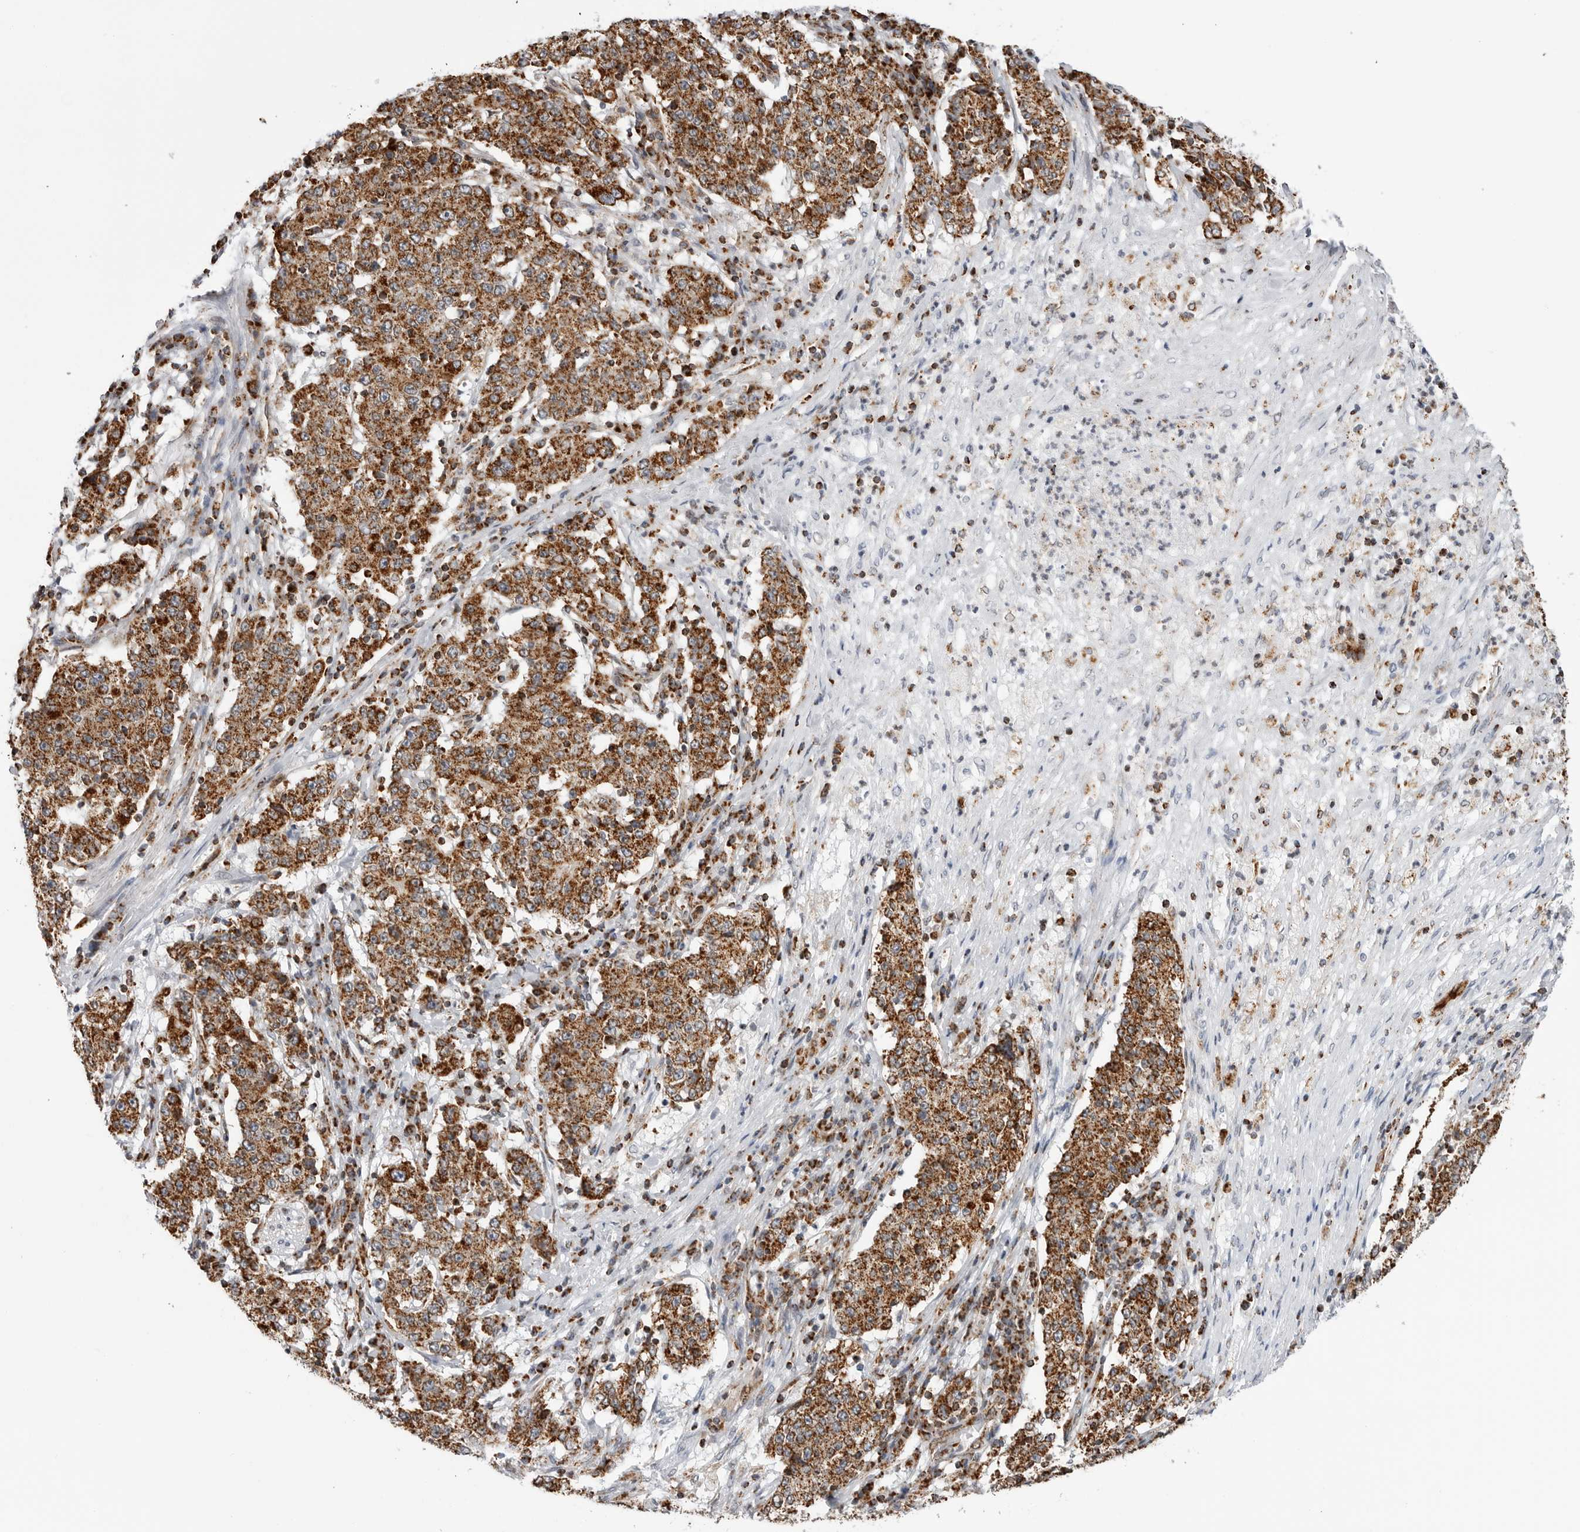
{"staining": {"intensity": "strong", "quantity": ">75%", "location": "cytoplasmic/membranous"}, "tissue": "stomach cancer", "cell_type": "Tumor cells", "image_type": "cancer", "snomed": [{"axis": "morphology", "description": "Adenocarcinoma, NOS"}, {"axis": "topography", "description": "Stomach"}], "caption": "A histopathology image of human adenocarcinoma (stomach) stained for a protein exhibits strong cytoplasmic/membranous brown staining in tumor cells. (Stains: DAB (3,3'-diaminobenzidine) in brown, nuclei in blue, Microscopy: brightfield microscopy at high magnification).", "gene": "COX5A", "patient": {"sex": "male", "age": 59}}